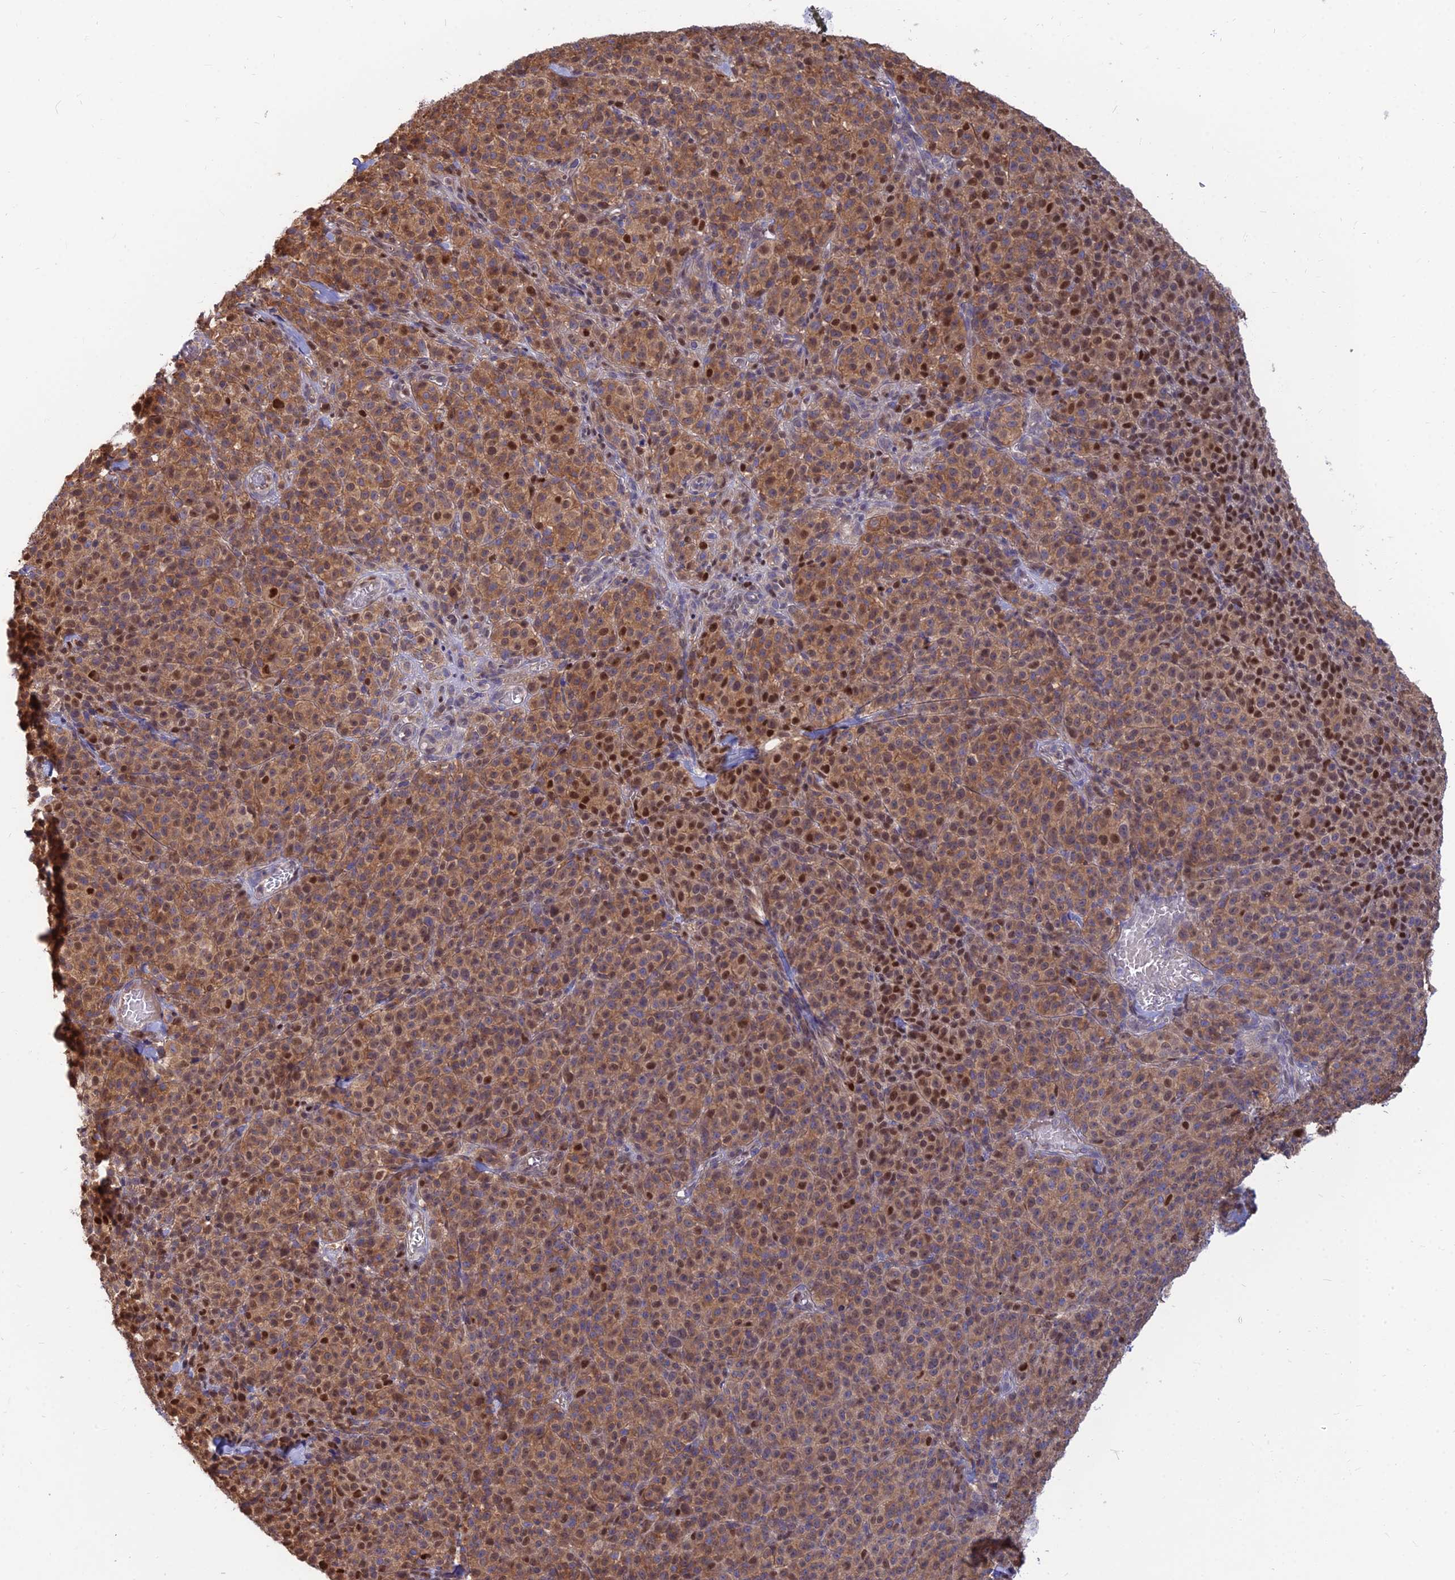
{"staining": {"intensity": "strong", "quantity": ">75%", "location": "cytoplasmic/membranous,nuclear"}, "tissue": "melanoma", "cell_type": "Tumor cells", "image_type": "cancer", "snomed": [{"axis": "morphology", "description": "Normal tissue, NOS"}, {"axis": "morphology", "description": "Malignant melanoma, NOS"}, {"axis": "topography", "description": "Skin"}], "caption": "This is a photomicrograph of immunohistochemistry staining of melanoma, which shows strong expression in the cytoplasmic/membranous and nuclear of tumor cells.", "gene": "DNPEP", "patient": {"sex": "female", "age": 34}}